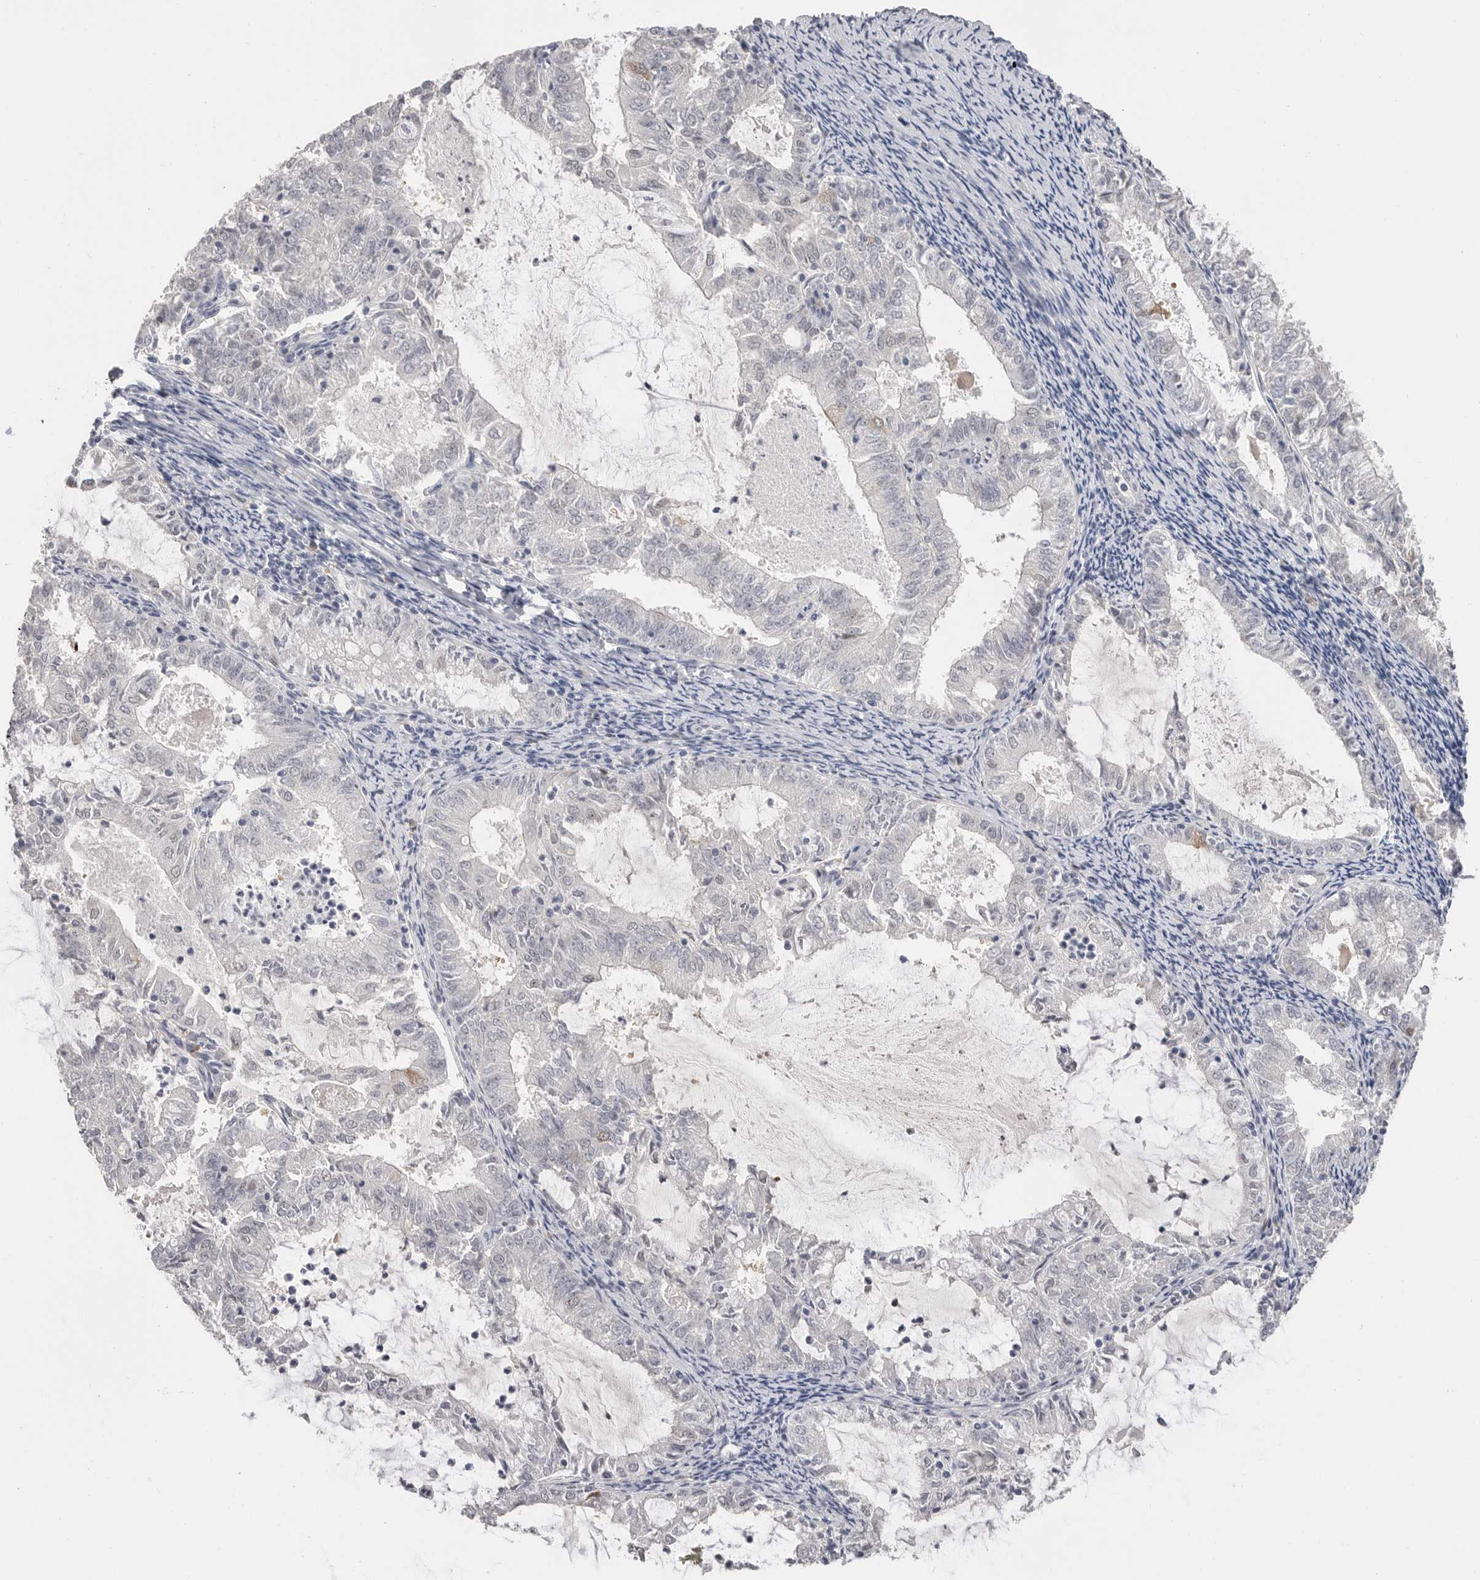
{"staining": {"intensity": "negative", "quantity": "none", "location": "none"}, "tissue": "endometrial cancer", "cell_type": "Tumor cells", "image_type": "cancer", "snomed": [{"axis": "morphology", "description": "Adenocarcinoma, NOS"}, {"axis": "topography", "description": "Endometrium"}], "caption": "Immunohistochemical staining of adenocarcinoma (endometrial) reveals no significant expression in tumor cells.", "gene": "PLEKHF1", "patient": {"sex": "female", "age": 57}}